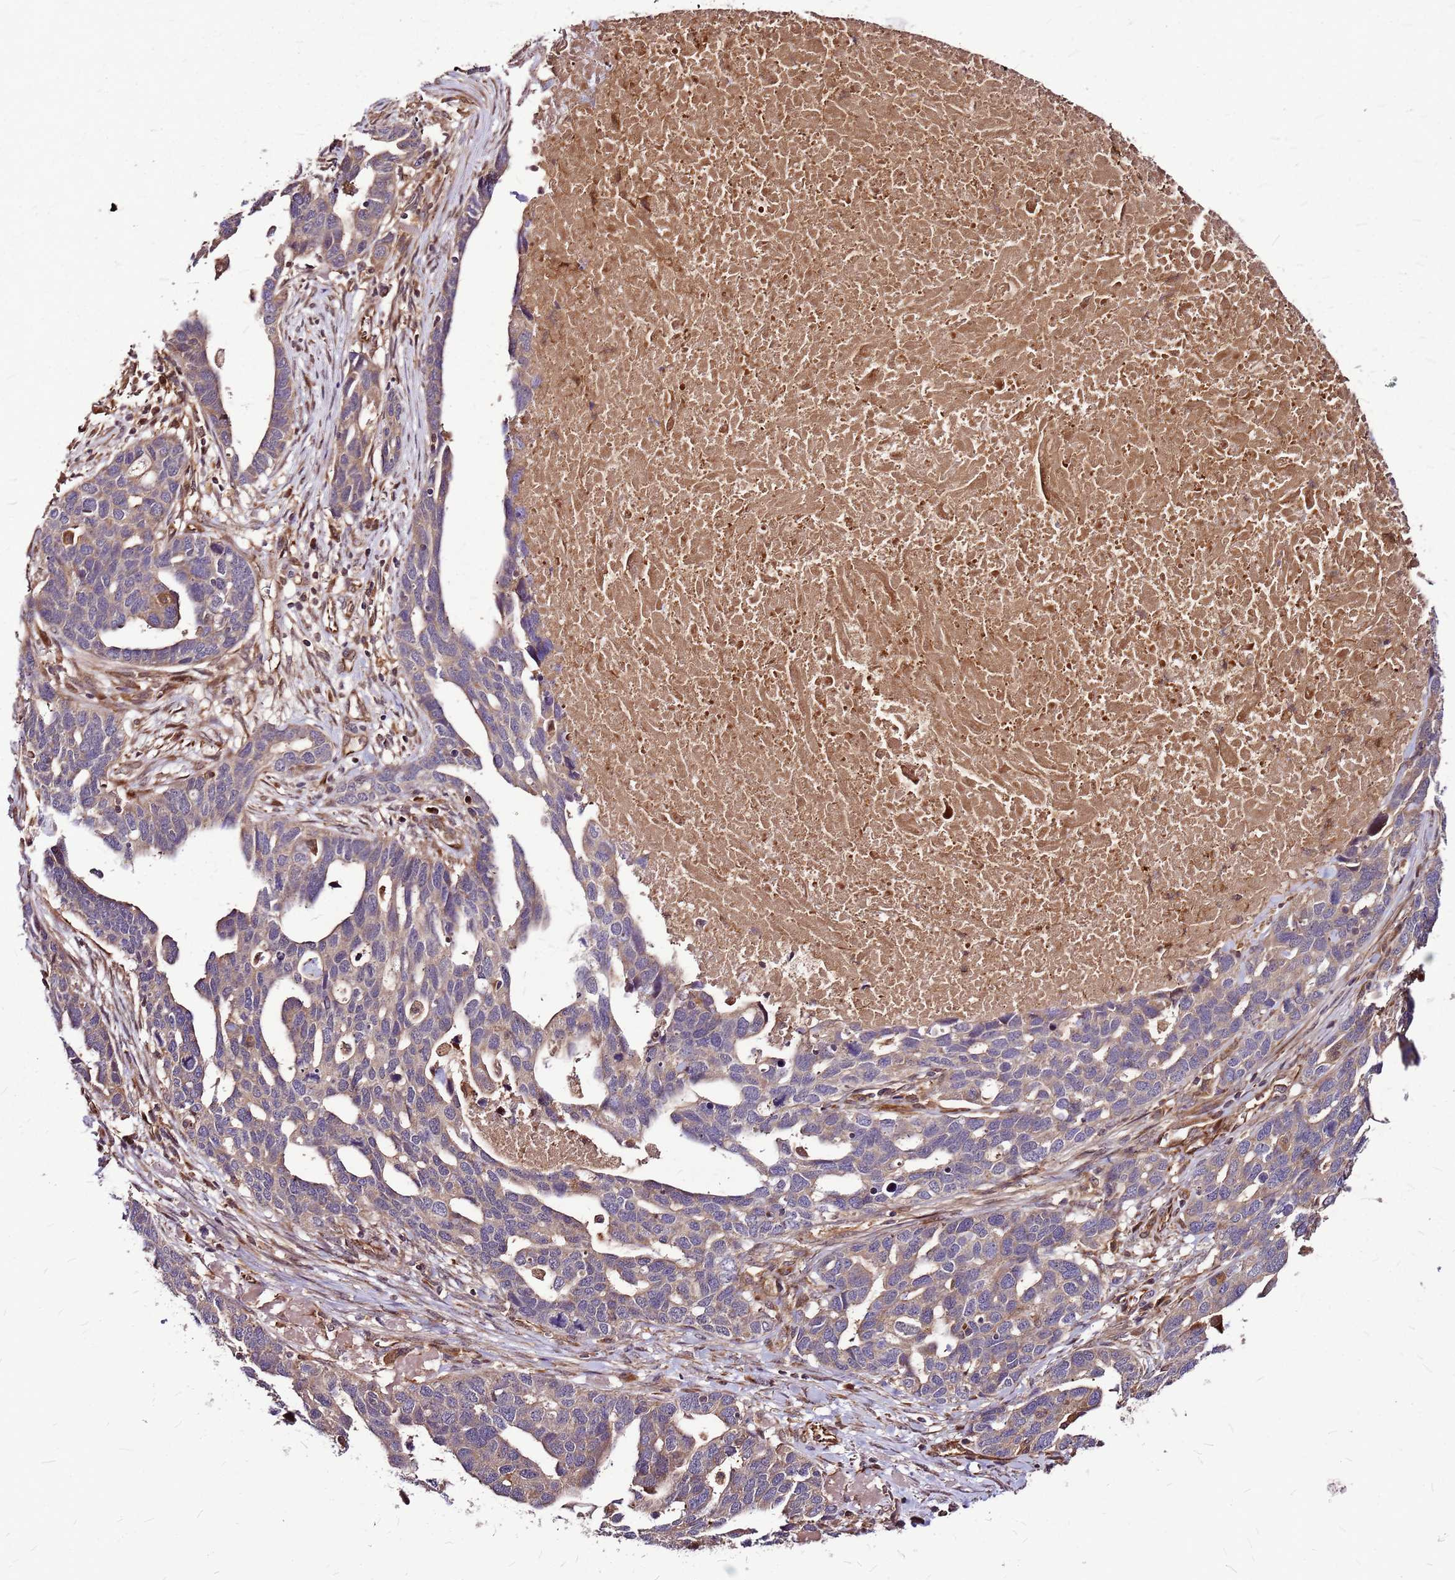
{"staining": {"intensity": "weak", "quantity": "25%-75%", "location": "cytoplasmic/membranous"}, "tissue": "ovarian cancer", "cell_type": "Tumor cells", "image_type": "cancer", "snomed": [{"axis": "morphology", "description": "Cystadenocarcinoma, serous, NOS"}, {"axis": "topography", "description": "Ovary"}], "caption": "Ovarian serous cystadenocarcinoma stained for a protein (brown) exhibits weak cytoplasmic/membranous positive staining in about 25%-75% of tumor cells.", "gene": "LYPLAL1", "patient": {"sex": "female", "age": 54}}